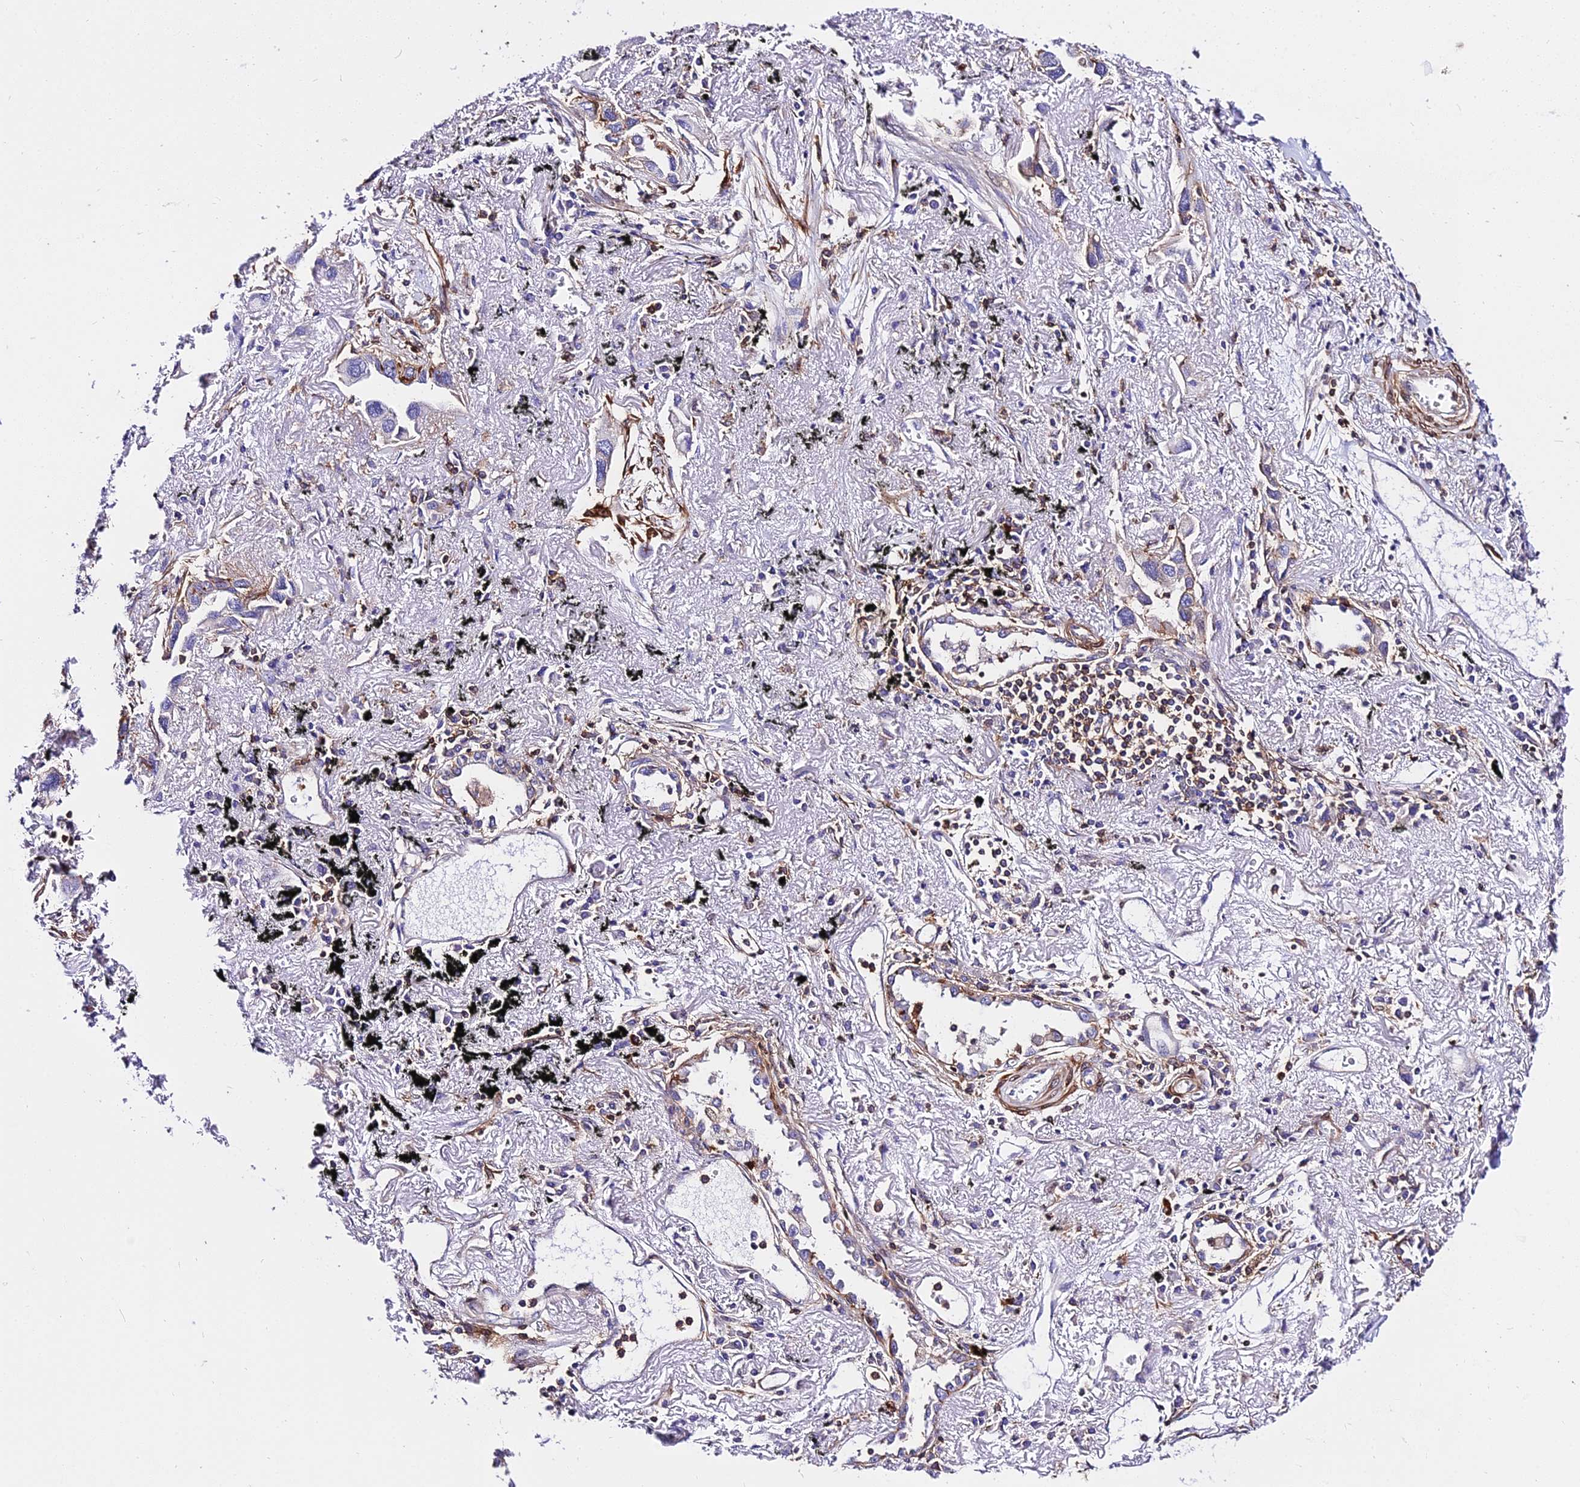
{"staining": {"intensity": "moderate", "quantity": "25%-75%", "location": "cytoplasmic/membranous"}, "tissue": "lung cancer", "cell_type": "Tumor cells", "image_type": "cancer", "snomed": [{"axis": "morphology", "description": "Adenocarcinoma, NOS"}, {"axis": "topography", "description": "Lung"}], "caption": "A brown stain highlights moderate cytoplasmic/membranous staining of a protein in adenocarcinoma (lung) tumor cells.", "gene": "CSRP1", "patient": {"sex": "female", "age": 76}}